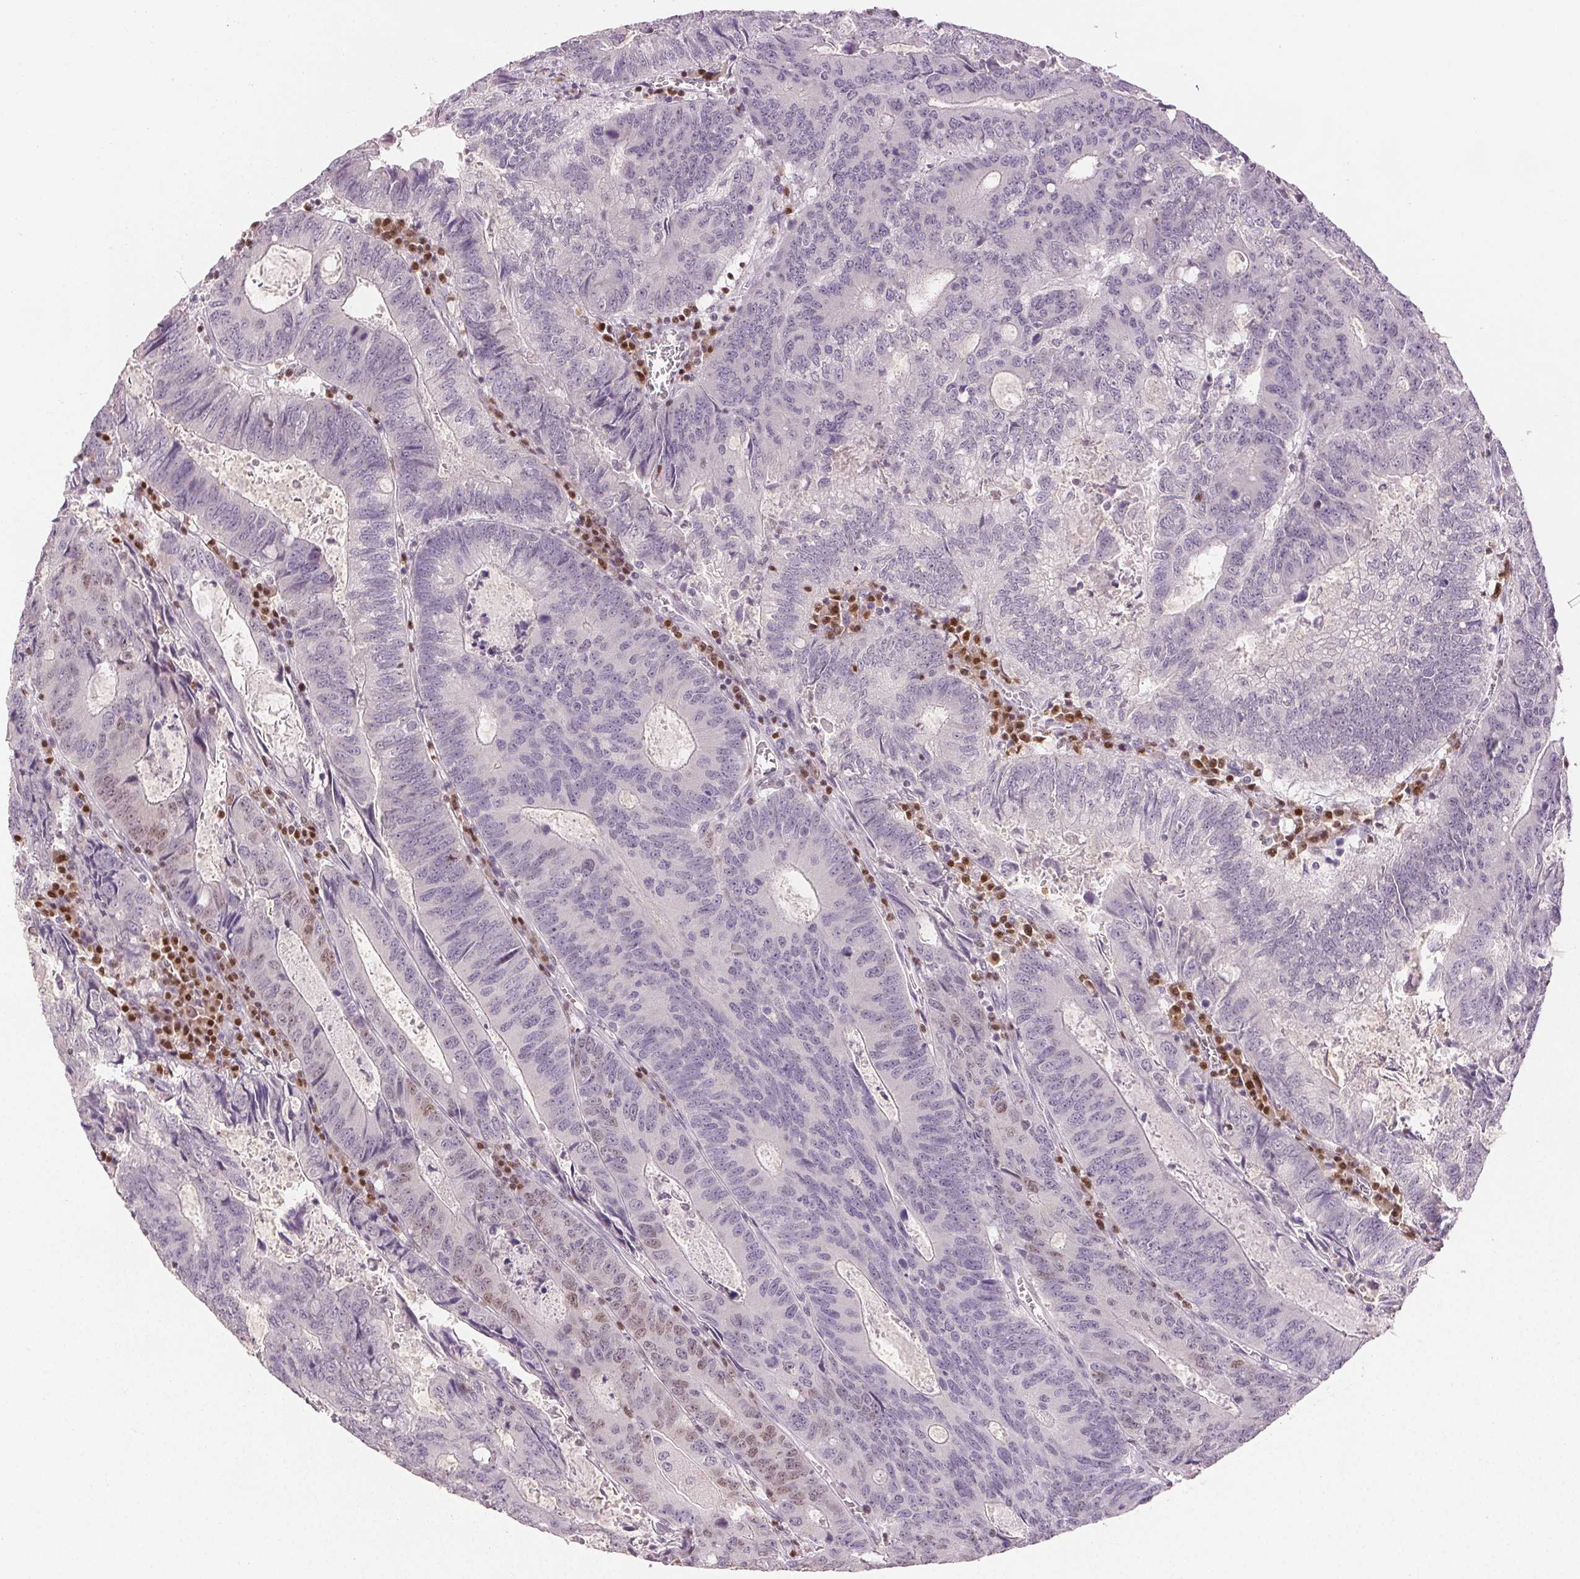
{"staining": {"intensity": "negative", "quantity": "none", "location": "none"}, "tissue": "colorectal cancer", "cell_type": "Tumor cells", "image_type": "cancer", "snomed": [{"axis": "morphology", "description": "Adenocarcinoma, NOS"}, {"axis": "topography", "description": "Colon"}], "caption": "The histopathology image exhibits no staining of tumor cells in adenocarcinoma (colorectal).", "gene": "RUNX2", "patient": {"sex": "male", "age": 67}}